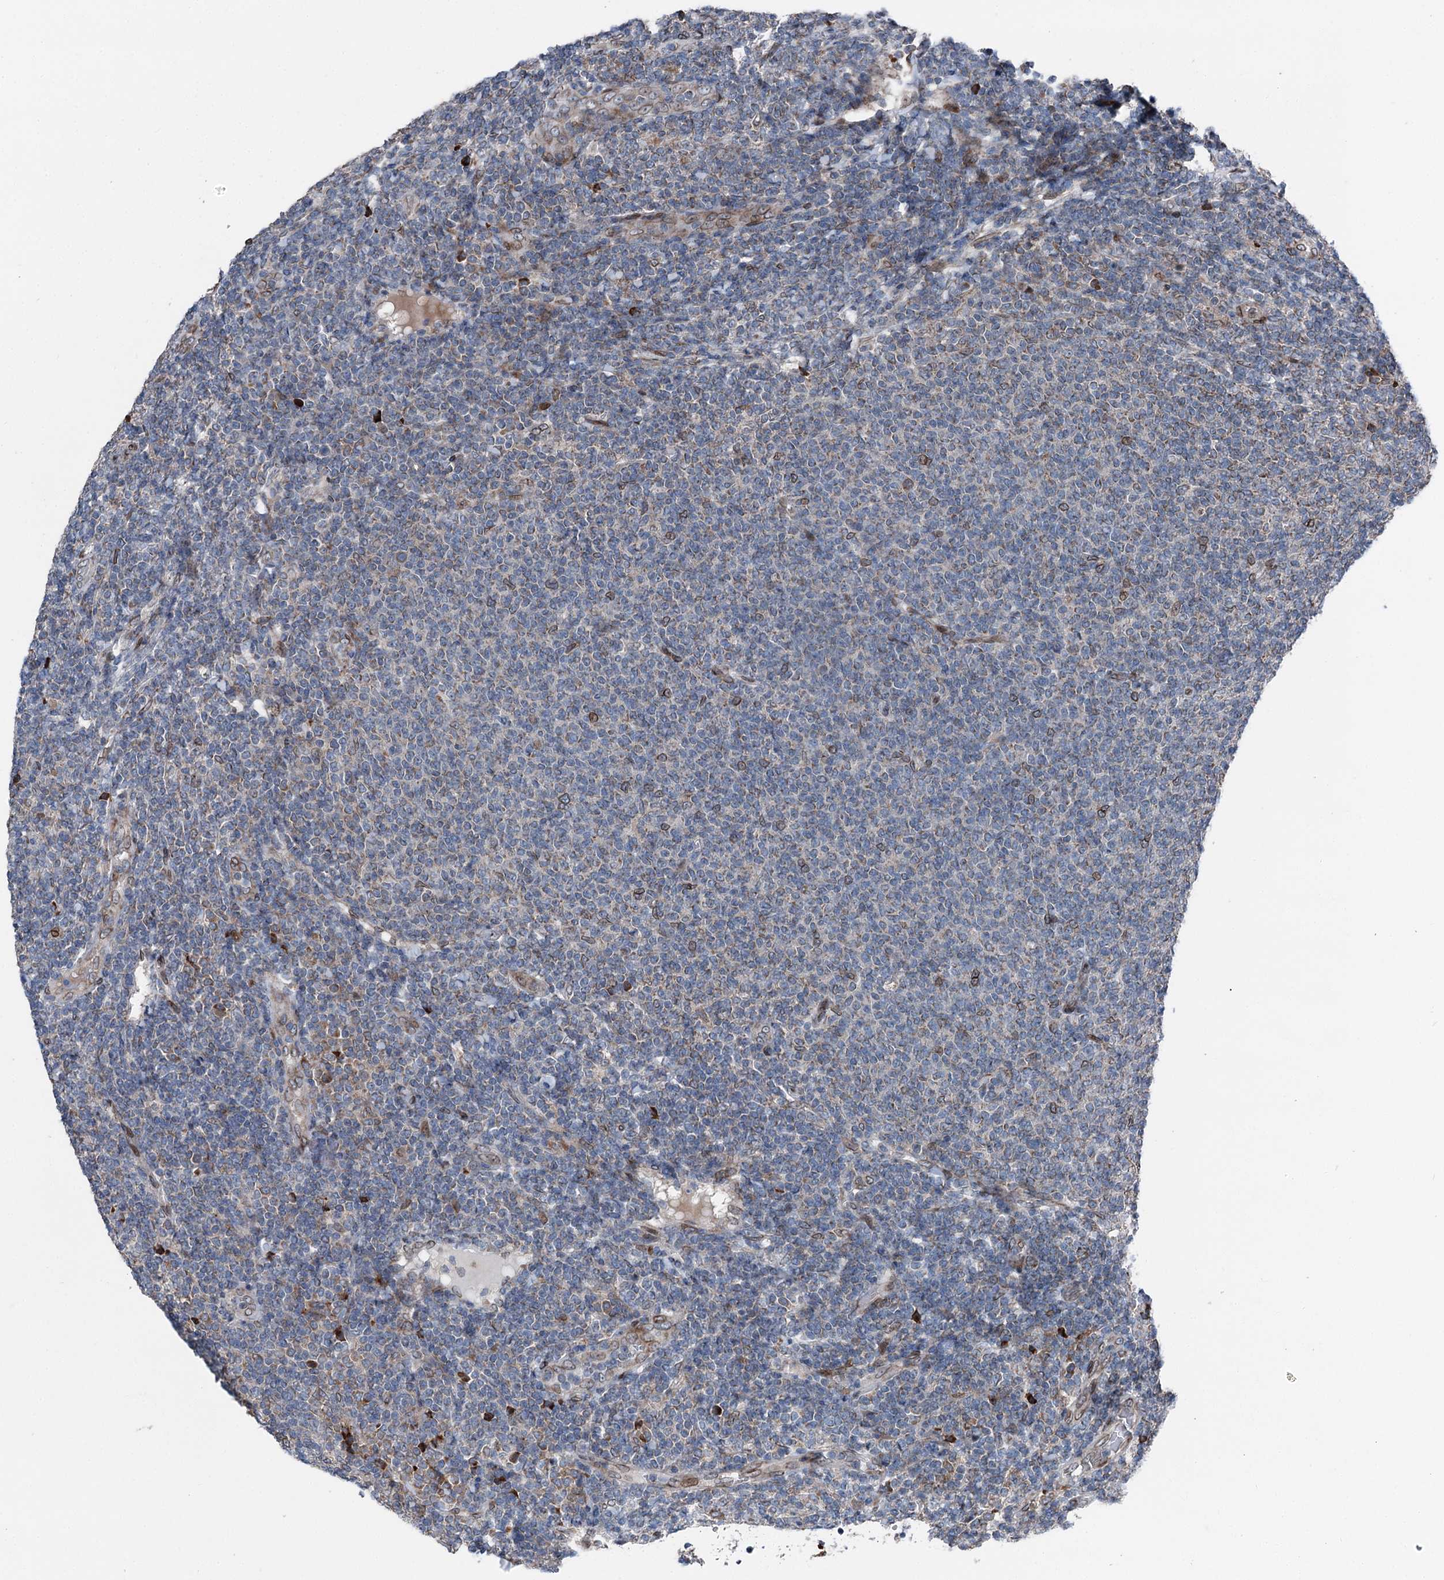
{"staining": {"intensity": "negative", "quantity": "none", "location": "none"}, "tissue": "lymphoma", "cell_type": "Tumor cells", "image_type": "cancer", "snomed": [{"axis": "morphology", "description": "Malignant lymphoma, non-Hodgkin's type, Low grade"}, {"axis": "topography", "description": "Lymph node"}], "caption": "Malignant lymphoma, non-Hodgkin's type (low-grade) was stained to show a protein in brown. There is no significant expression in tumor cells.", "gene": "MRPL14", "patient": {"sex": "male", "age": 66}}